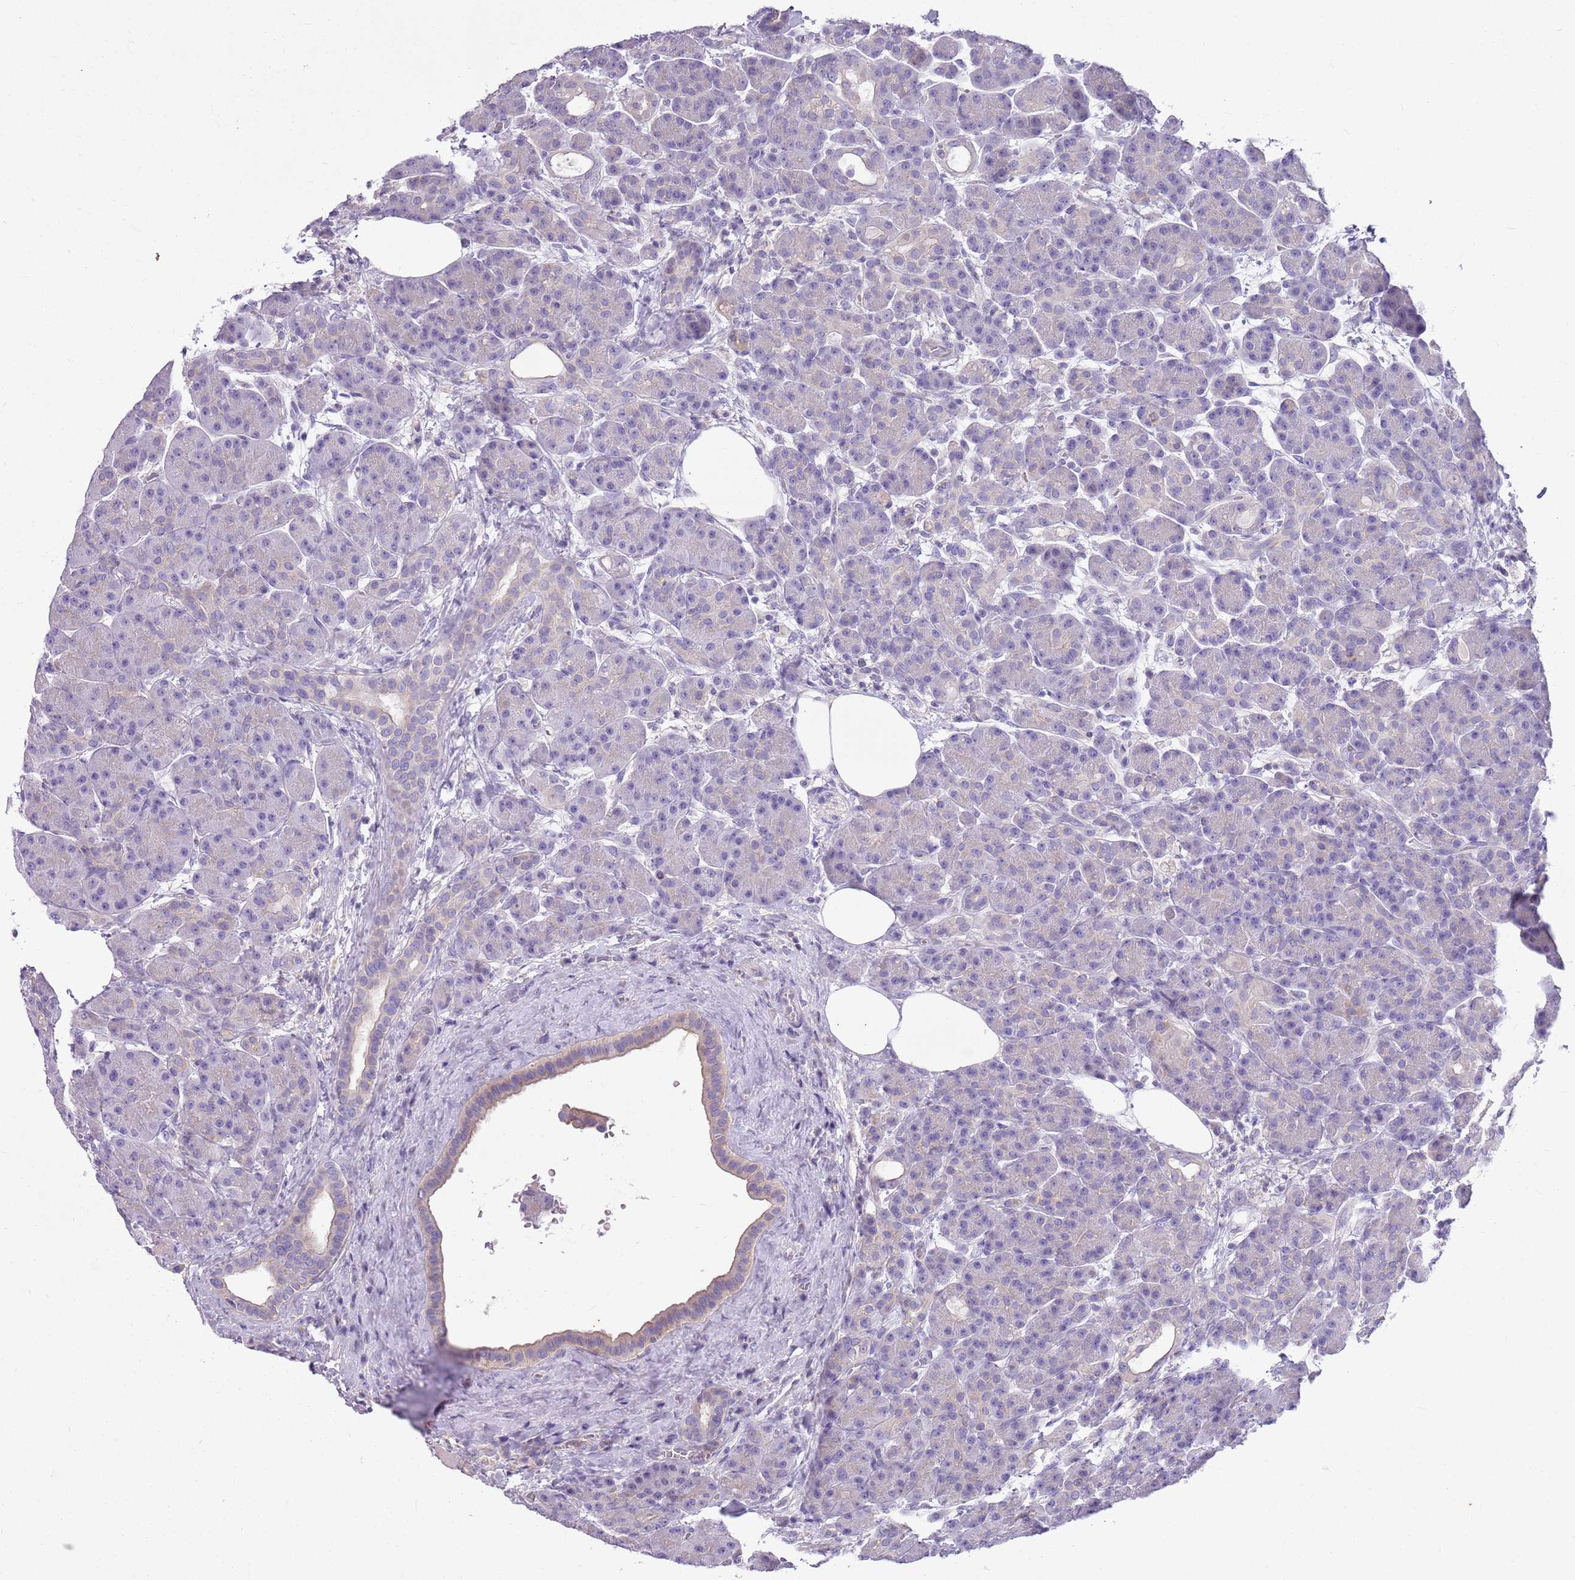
{"staining": {"intensity": "negative", "quantity": "none", "location": "none"}, "tissue": "pancreas", "cell_type": "Exocrine glandular cells", "image_type": "normal", "snomed": [{"axis": "morphology", "description": "Normal tissue, NOS"}, {"axis": "topography", "description": "Pancreas"}], "caption": "DAB immunohistochemical staining of unremarkable human pancreas reveals no significant expression in exocrine glandular cells. (DAB IHC with hematoxylin counter stain).", "gene": "CNPPD1", "patient": {"sex": "male", "age": 63}}